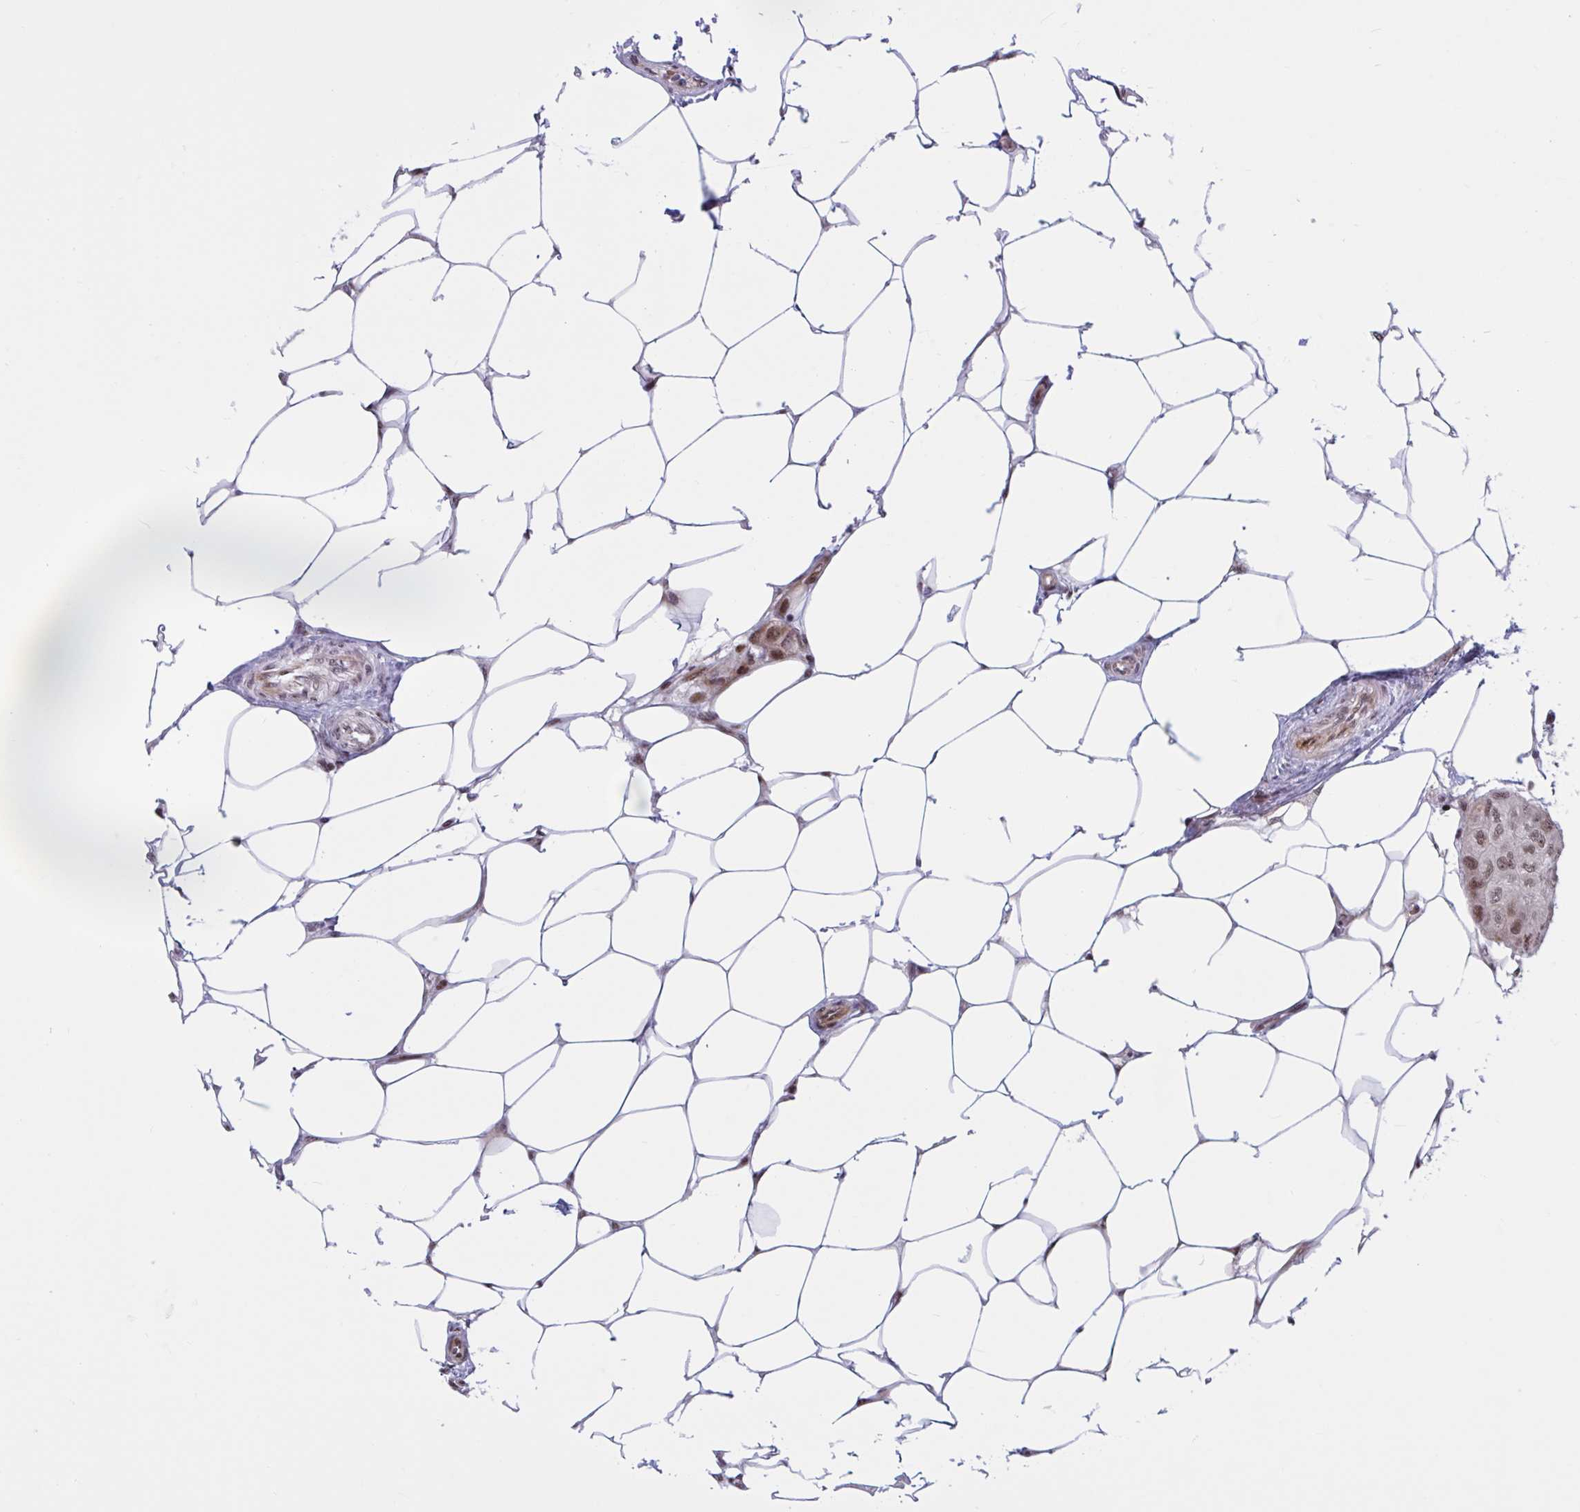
{"staining": {"intensity": "moderate", "quantity": ">75%", "location": "nuclear"}, "tissue": "breast cancer", "cell_type": "Tumor cells", "image_type": "cancer", "snomed": [{"axis": "morphology", "description": "Duct carcinoma"}, {"axis": "topography", "description": "Breast"}, {"axis": "topography", "description": "Lymph node"}], "caption": "The photomicrograph exhibits a brown stain indicating the presence of a protein in the nuclear of tumor cells in breast invasive ductal carcinoma.", "gene": "RBL1", "patient": {"sex": "female", "age": 80}}